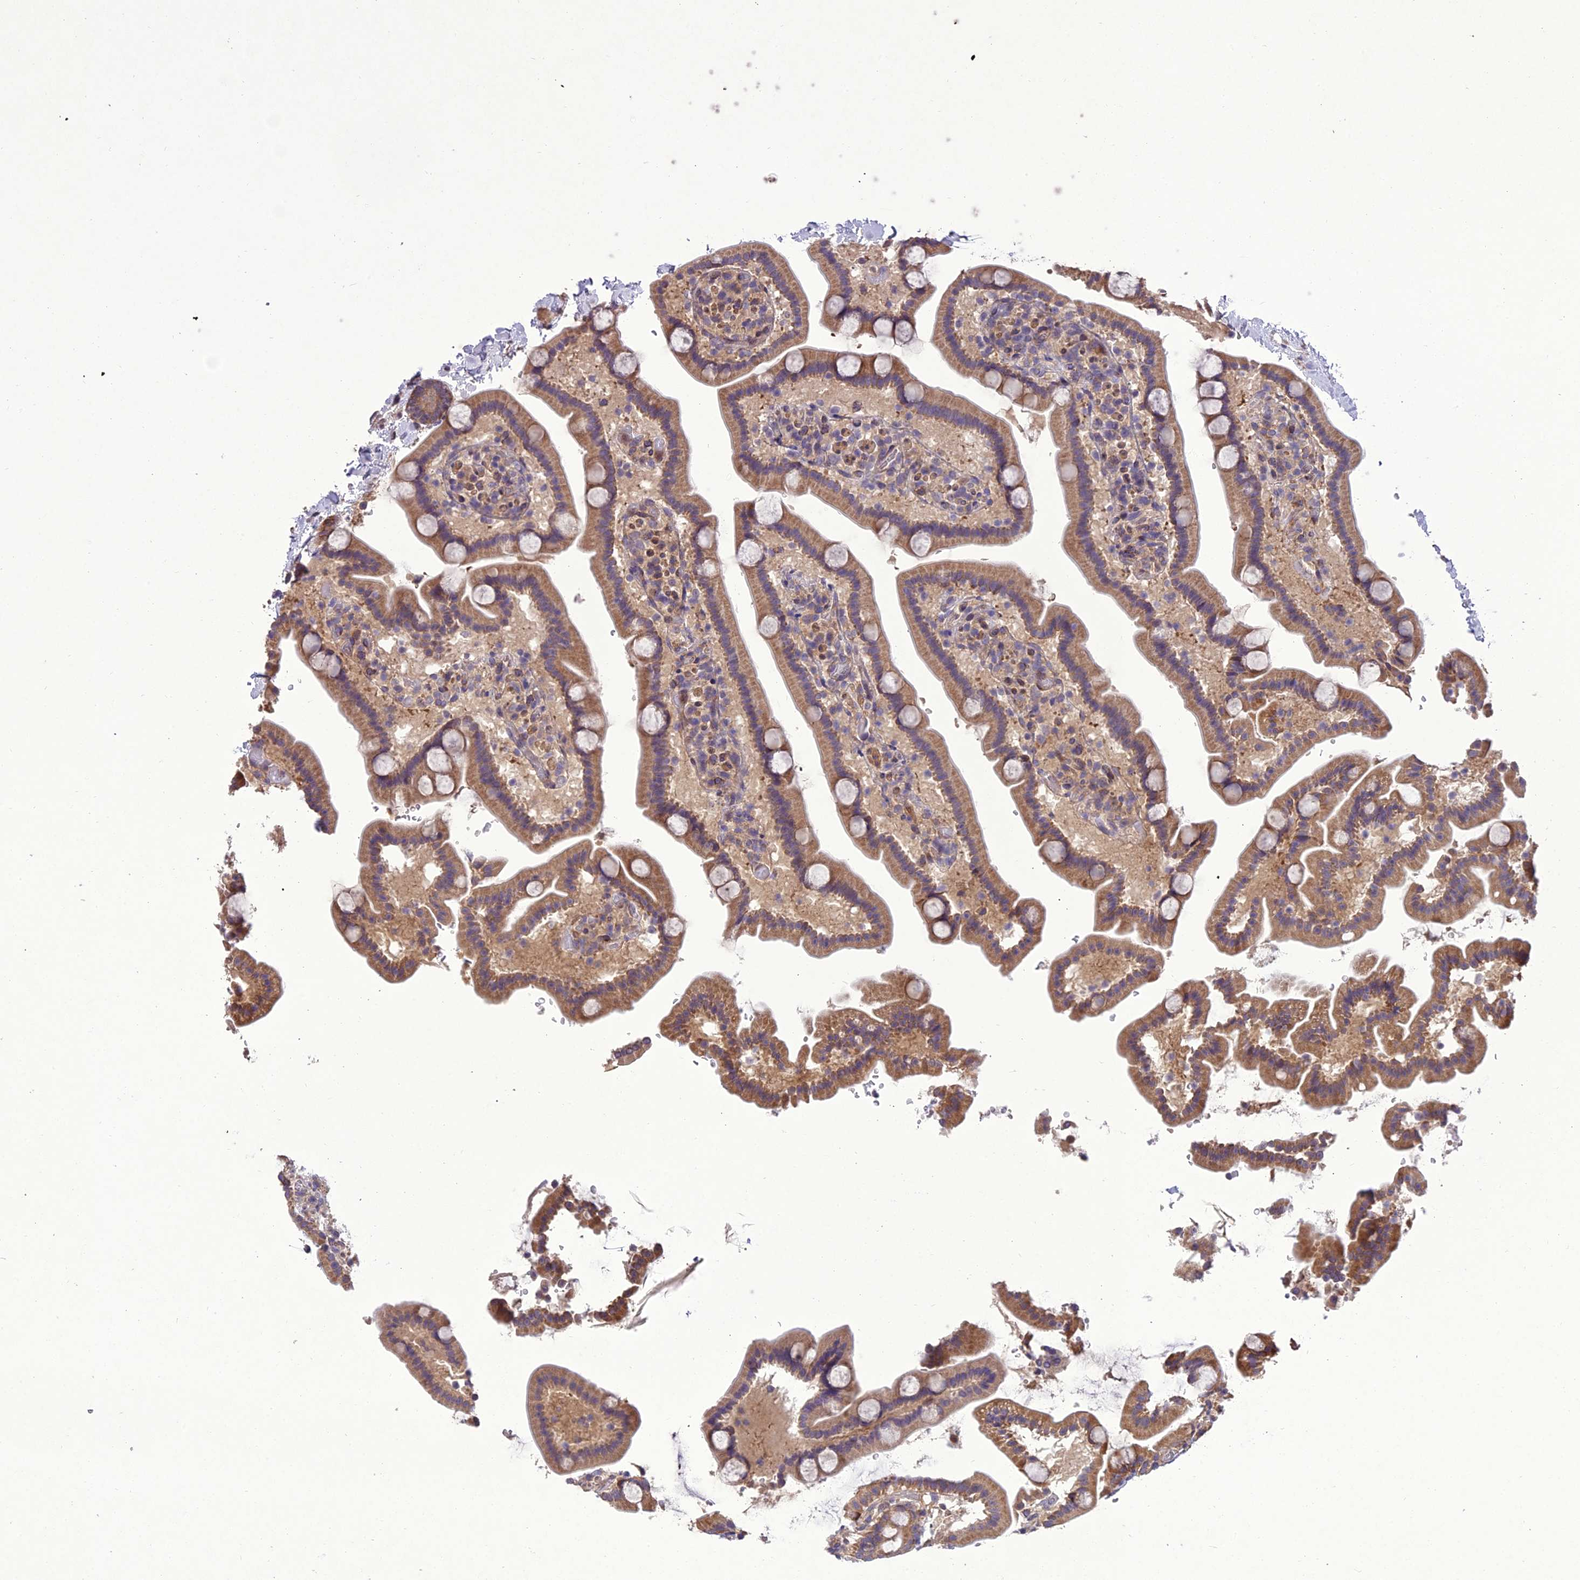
{"staining": {"intensity": "moderate", "quantity": ">75%", "location": "cytoplasmic/membranous"}, "tissue": "duodenum", "cell_type": "Glandular cells", "image_type": "normal", "snomed": [{"axis": "morphology", "description": "Normal tissue, NOS"}, {"axis": "topography", "description": "Duodenum"}], "caption": "IHC staining of benign duodenum, which reveals medium levels of moderate cytoplasmic/membranous staining in about >75% of glandular cells indicating moderate cytoplasmic/membranous protein staining. The staining was performed using DAB (3,3'-diaminobenzidine) (brown) for protein detection and nuclei were counterstained in hematoxylin (blue).", "gene": "CENPL", "patient": {"sex": "male", "age": 55}}